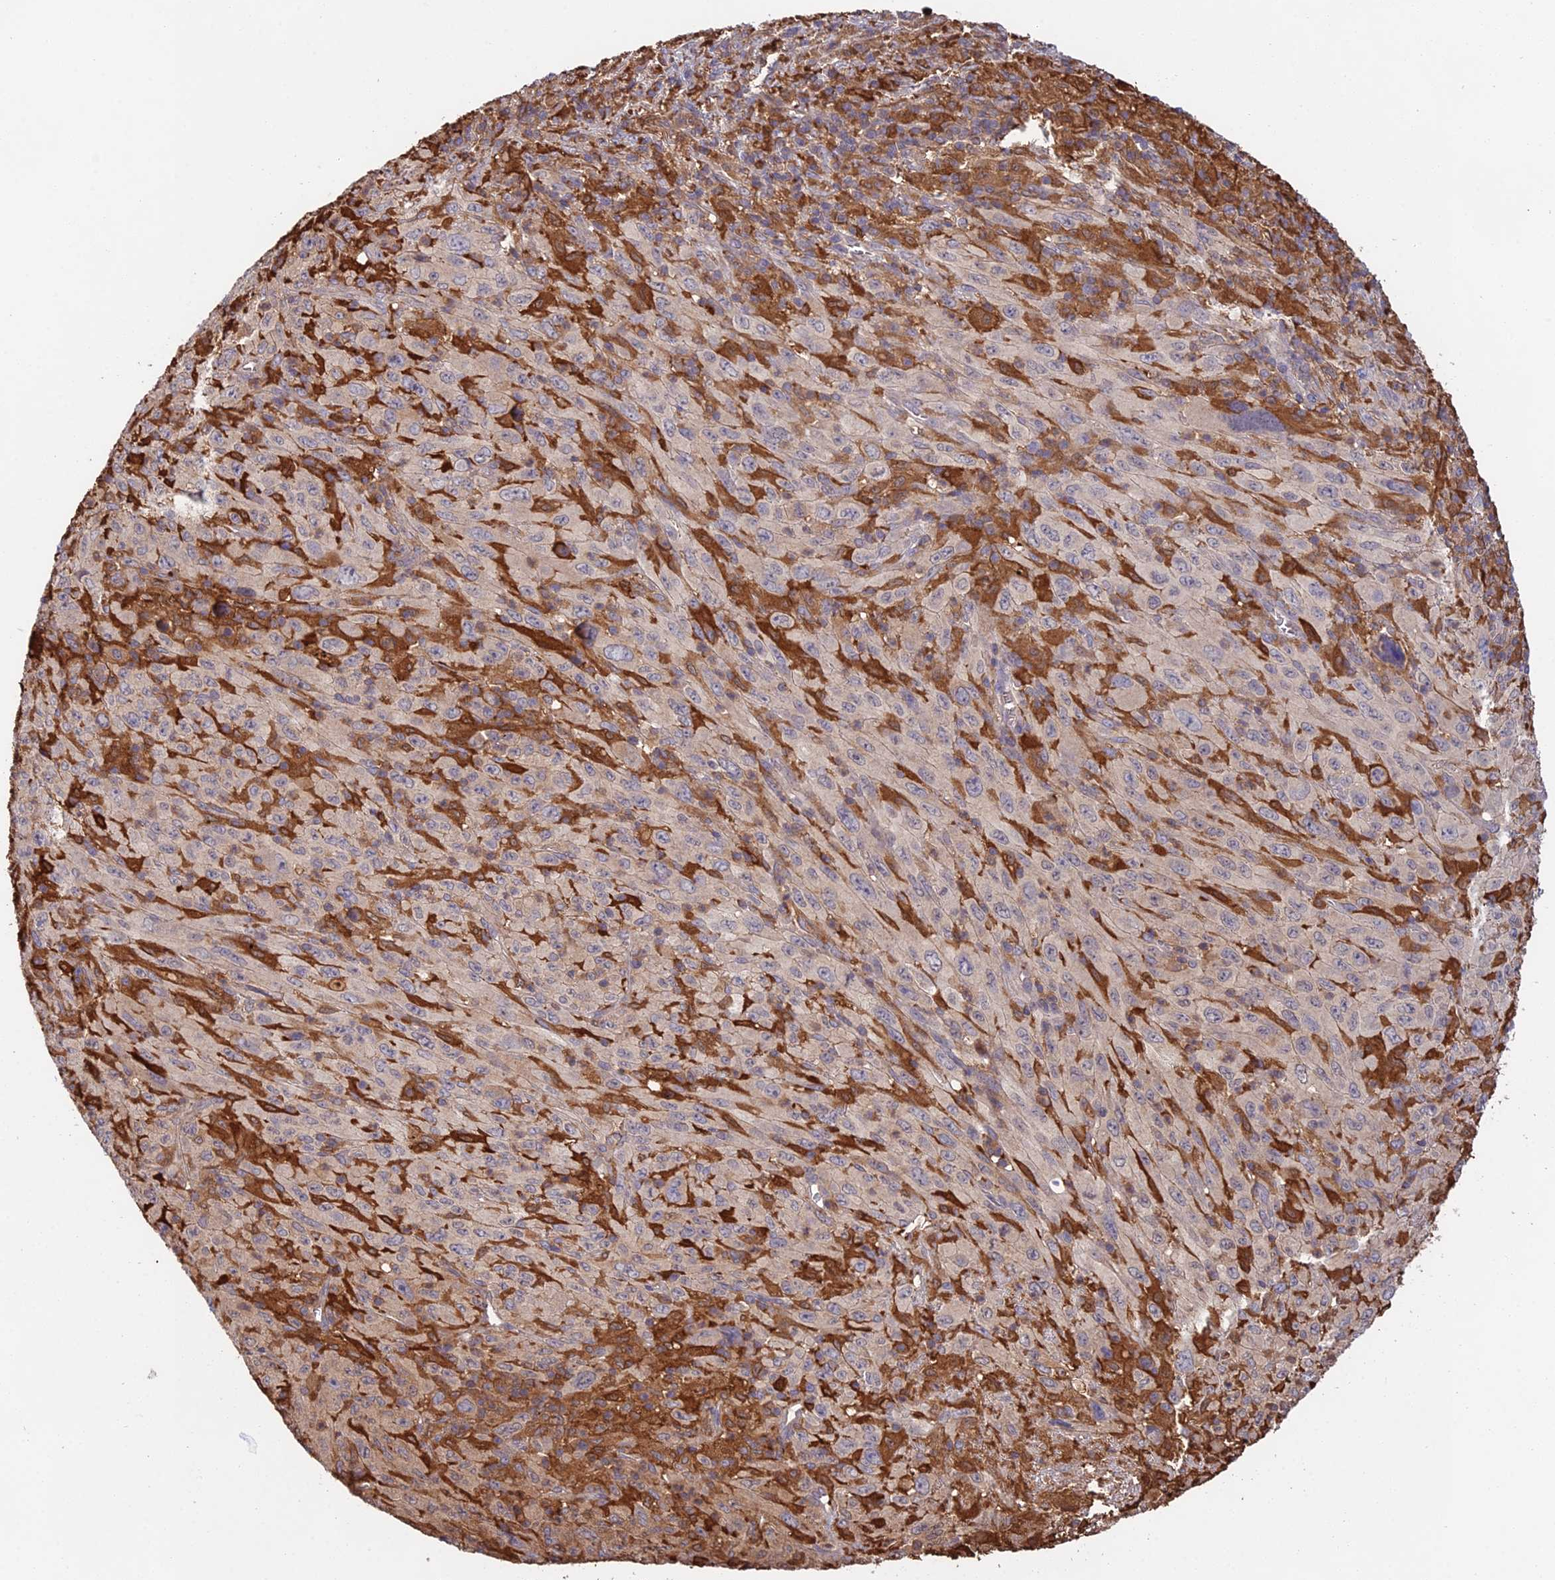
{"staining": {"intensity": "strong", "quantity": "<25%", "location": "cytoplasmic/membranous"}, "tissue": "melanoma", "cell_type": "Tumor cells", "image_type": "cancer", "snomed": [{"axis": "morphology", "description": "Malignant melanoma, Metastatic site"}, {"axis": "topography", "description": "Skin"}], "caption": "Approximately <25% of tumor cells in human melanoma reveal strong cytoplasmic/membranous protein expression as visualized by brown immunohistochemical staining.", "gene": "FBP1", "patient": {"sex": "female", "age": 56}}